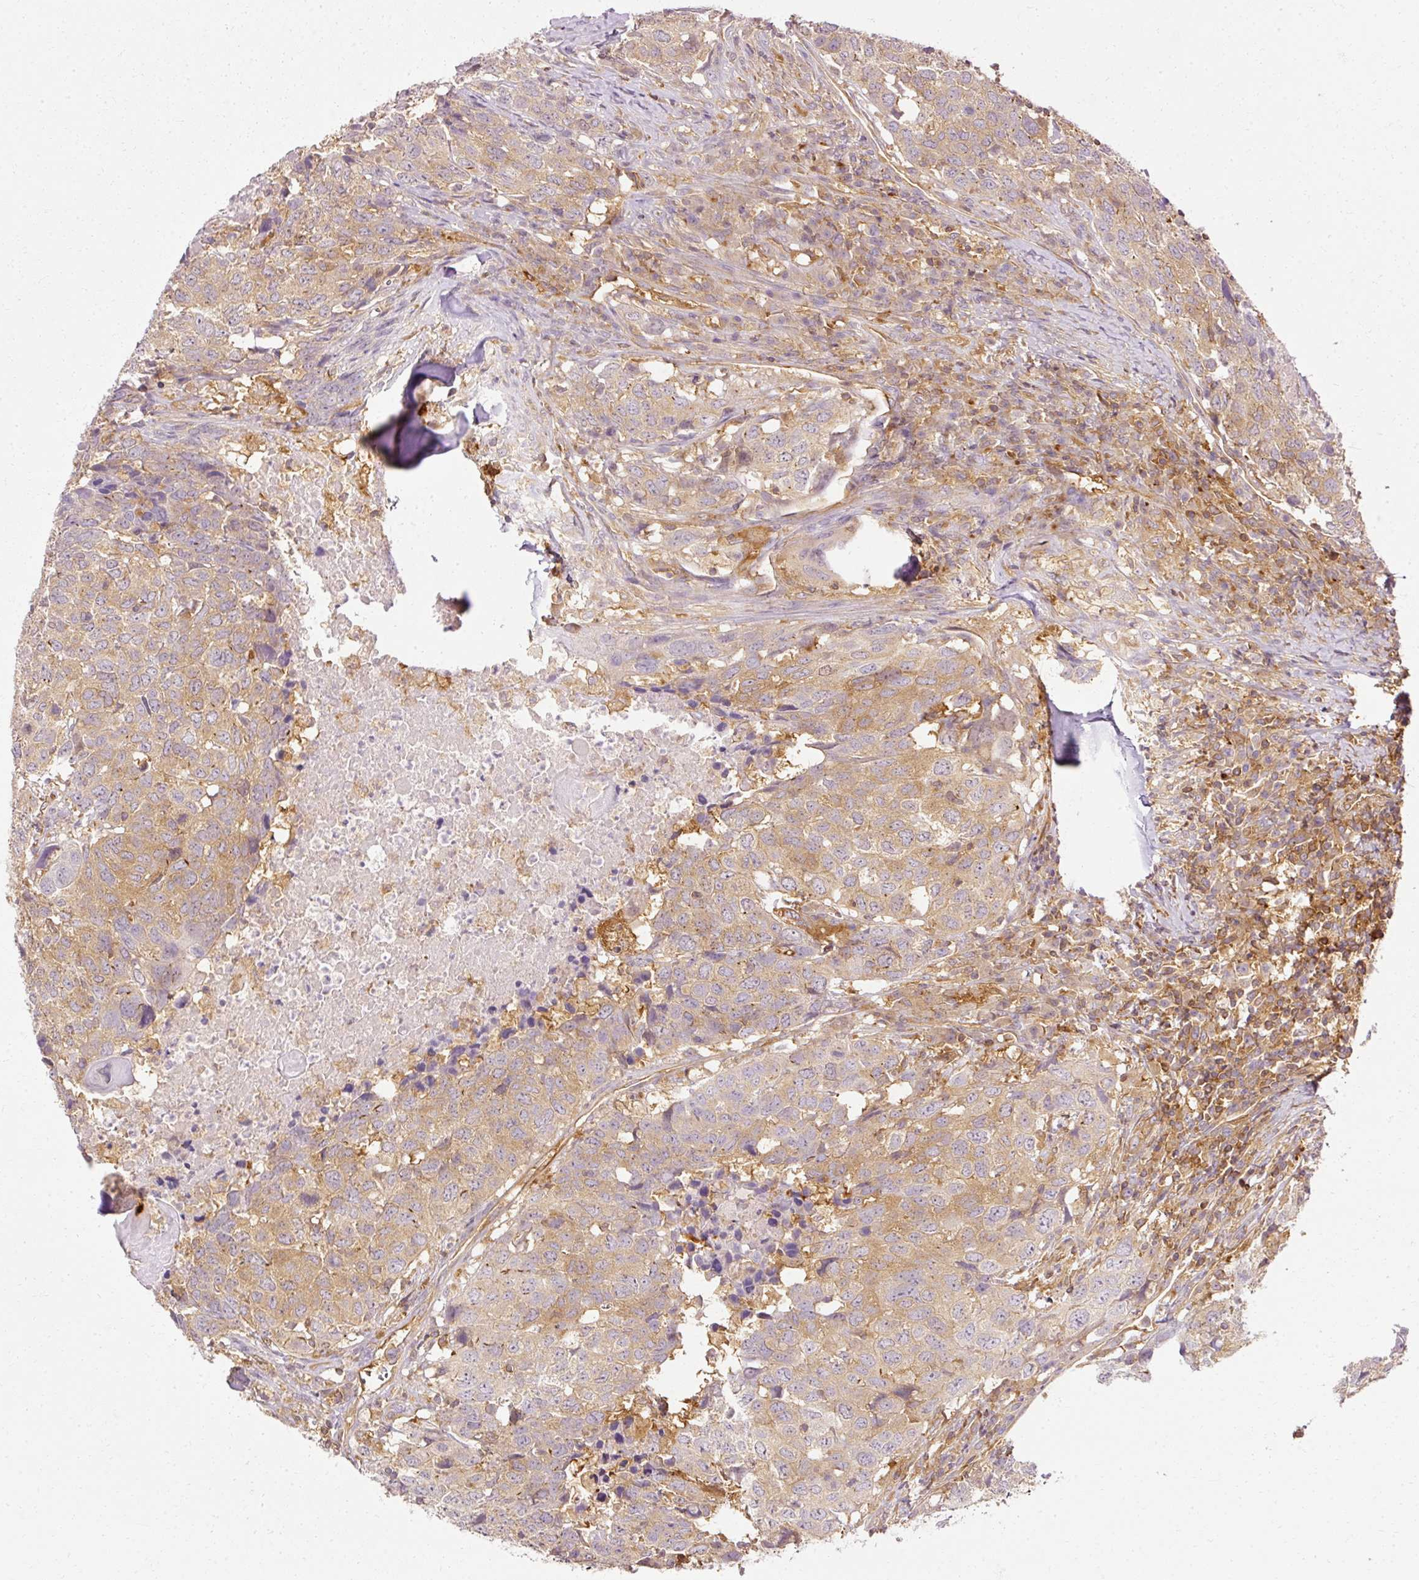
{"staining": {"intensity": "weak", "quantity": ">75%", "location": "cytoplasmic/membranous"}, "tissue": "head and neck cancer", "cell_type": "Tumor cells", "image_type": "cancer", "snomed": [{"axis": "morphology", "description": "Normal tissue, NOS"}, {"axis": "morphology", "description": "Squamous cell carcinoma, NOS"}, {"axis": "topography", "description": "Skeletal muscle"}, {"axis": "topography", "description": "Vascular tissue"}, {"axis": "topography", "description": "Peripheral nerve tissue"}, {"axis": "topography", "description": "Head-Neck"}], "caption": "The photomicrograph exhibits staining of head and neck squamous cell carcinoma, revealing weak cytoplasmic/membranous protein expression (brown color) within tumor cells.", "gene": "ARMH3", "patient": {"sex": "male", "age": 66}}